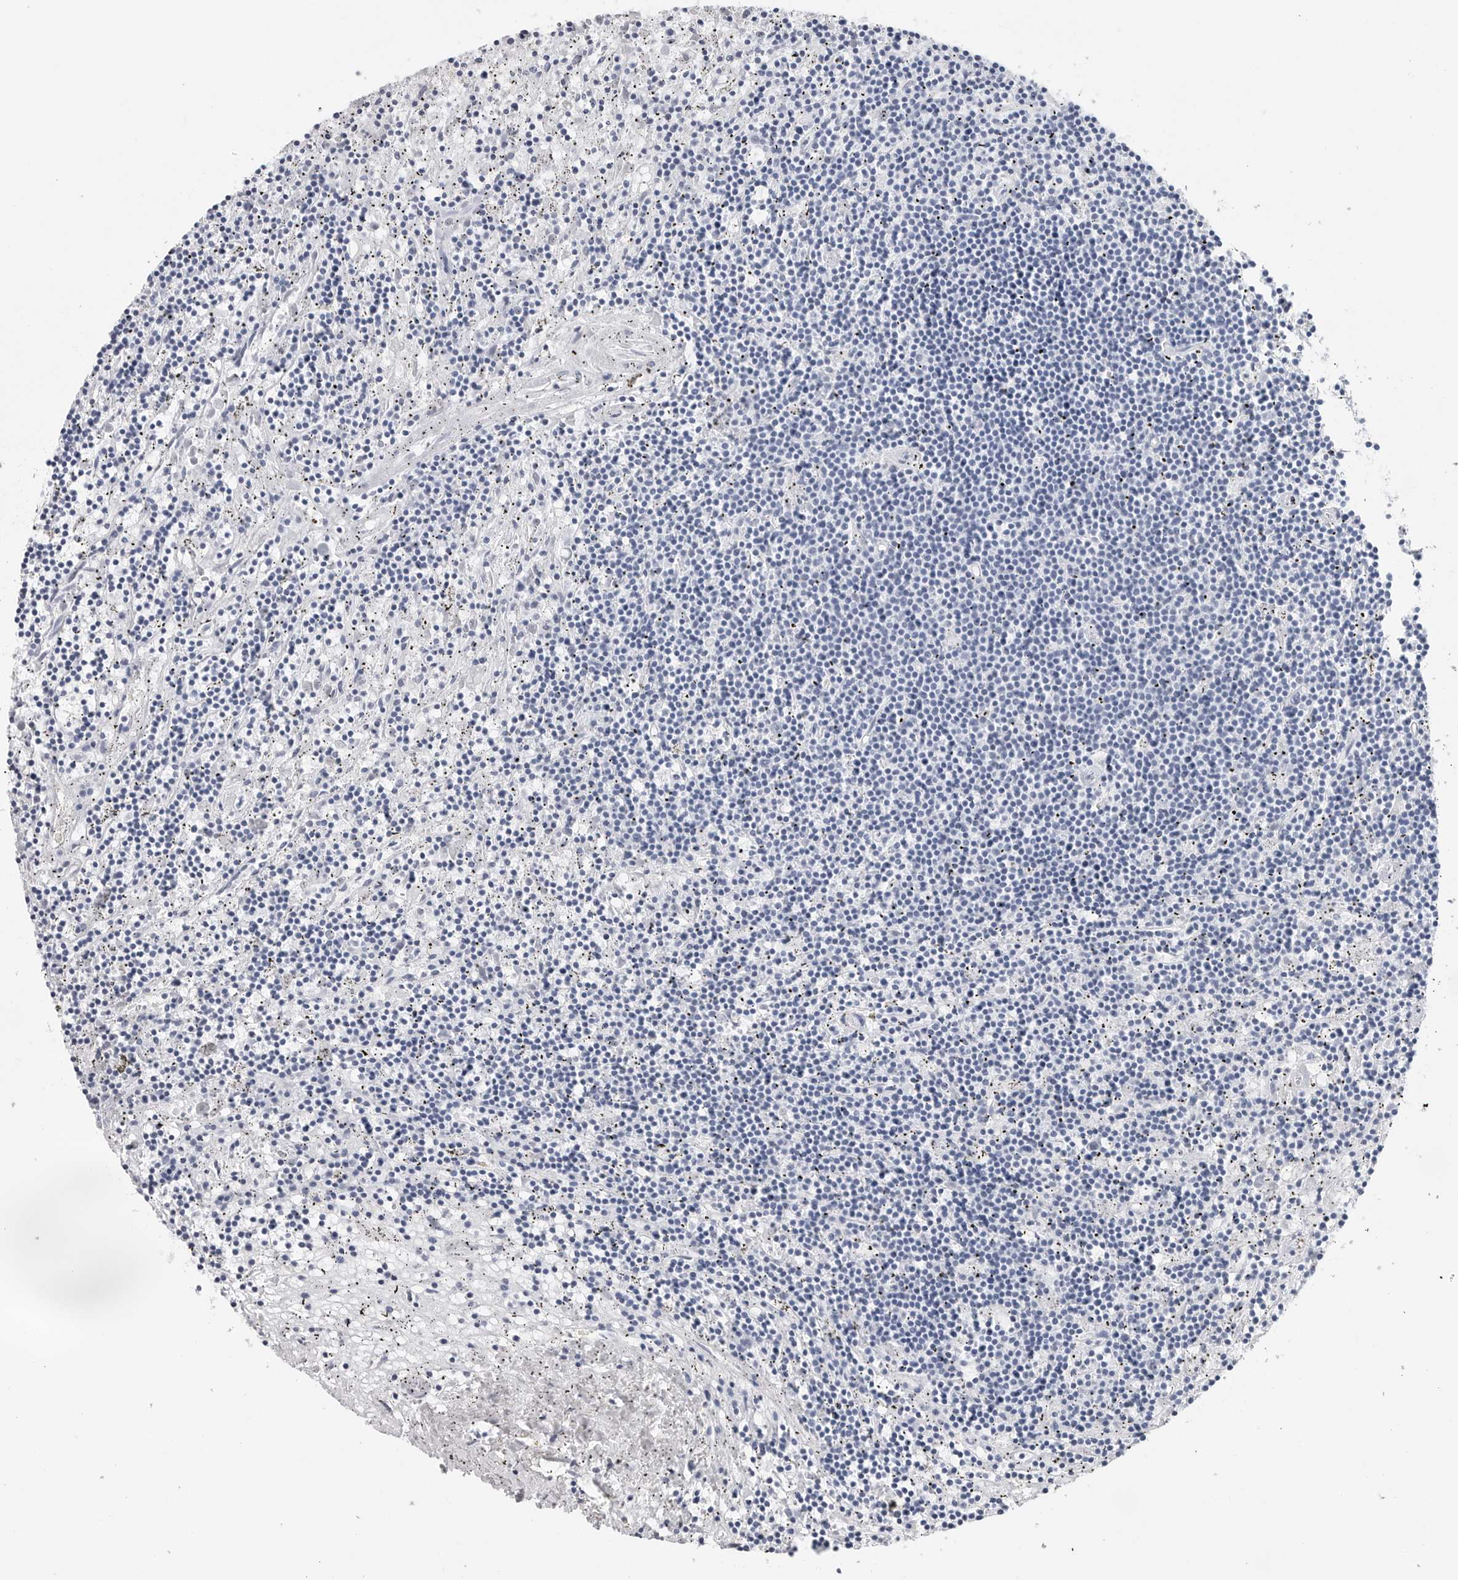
{"staining": {"intensity": "negative", "quantity": "none", "location": "none"}, "tissue": "lymphoma", "cell_type": "Tumor cells", "image_type": "cancer", "snomed": [{"axis": "morphology", "description": "Malignant lymphoma, non-Hodgkin's type, Low grade"}, {"axis": "topography", "description": "Spleen"}], "caption": "Photomicrograph shows no protein staining in tumor cells of lymphoma tissue.", "gene": "CSH1", "patient": {"sex": "male", "age": 76}}